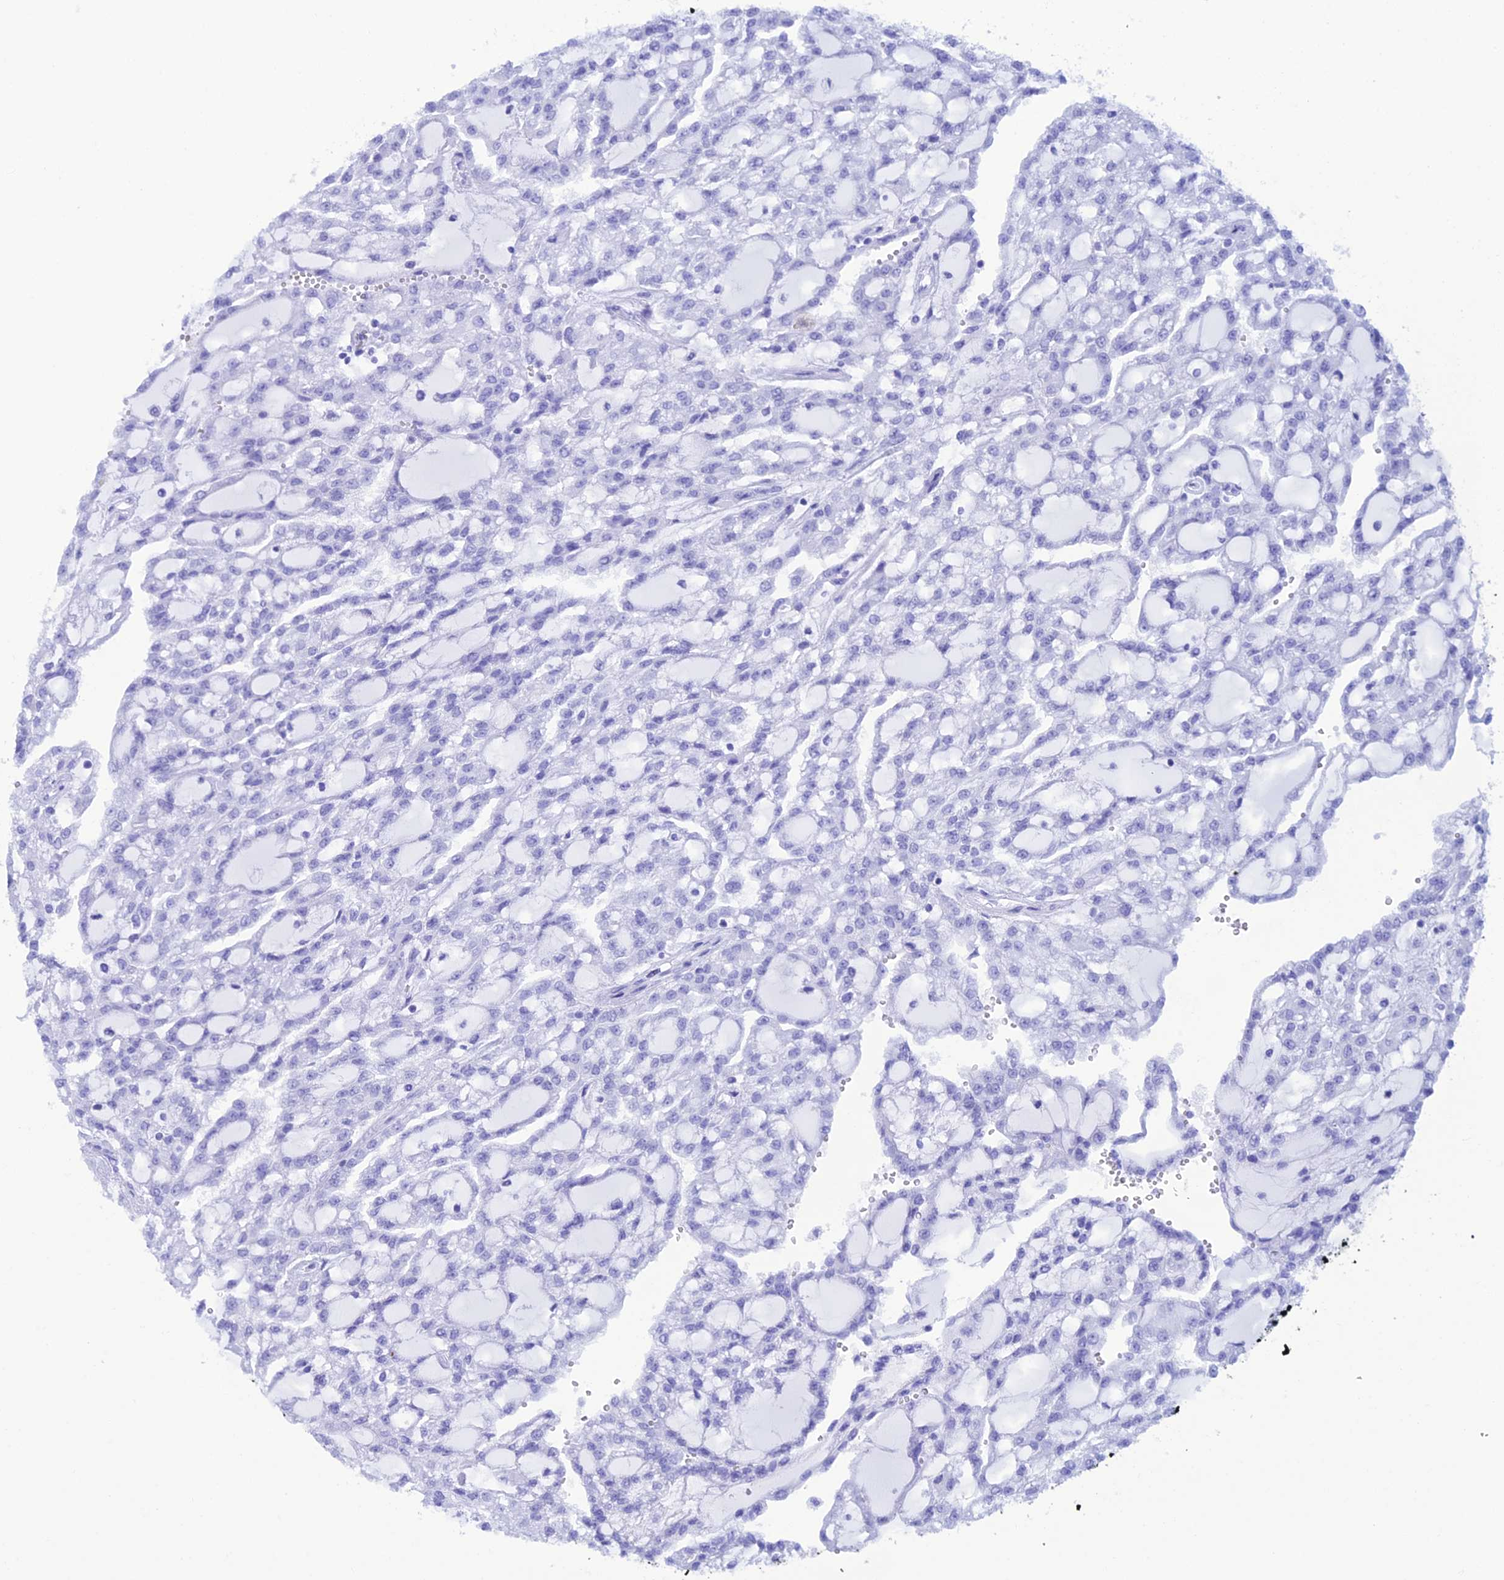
{"staining": {"intensity": "negative", "quantity": "none", "location": "none"}, "tissue": "renal cancer", "cell_type": "Tumor cells", "image_type": "cancer", "snomed": [{"axis": "morphology", "description": "Adenocarcinoma, NOS"}, {"axis": "topography", "description": "Kidney"}], "caption": "There is no significant expression in tumor cells of renal cancer (adenocarcinoma). (Stains: DAB (3,3'-diaminobenzidine) IHC with hematoxylin counter stain, Microscopy: brightfield microscopy at high magnification).", "gene": "FAM76A", "patient": {"sex": "male", "age": 63}}